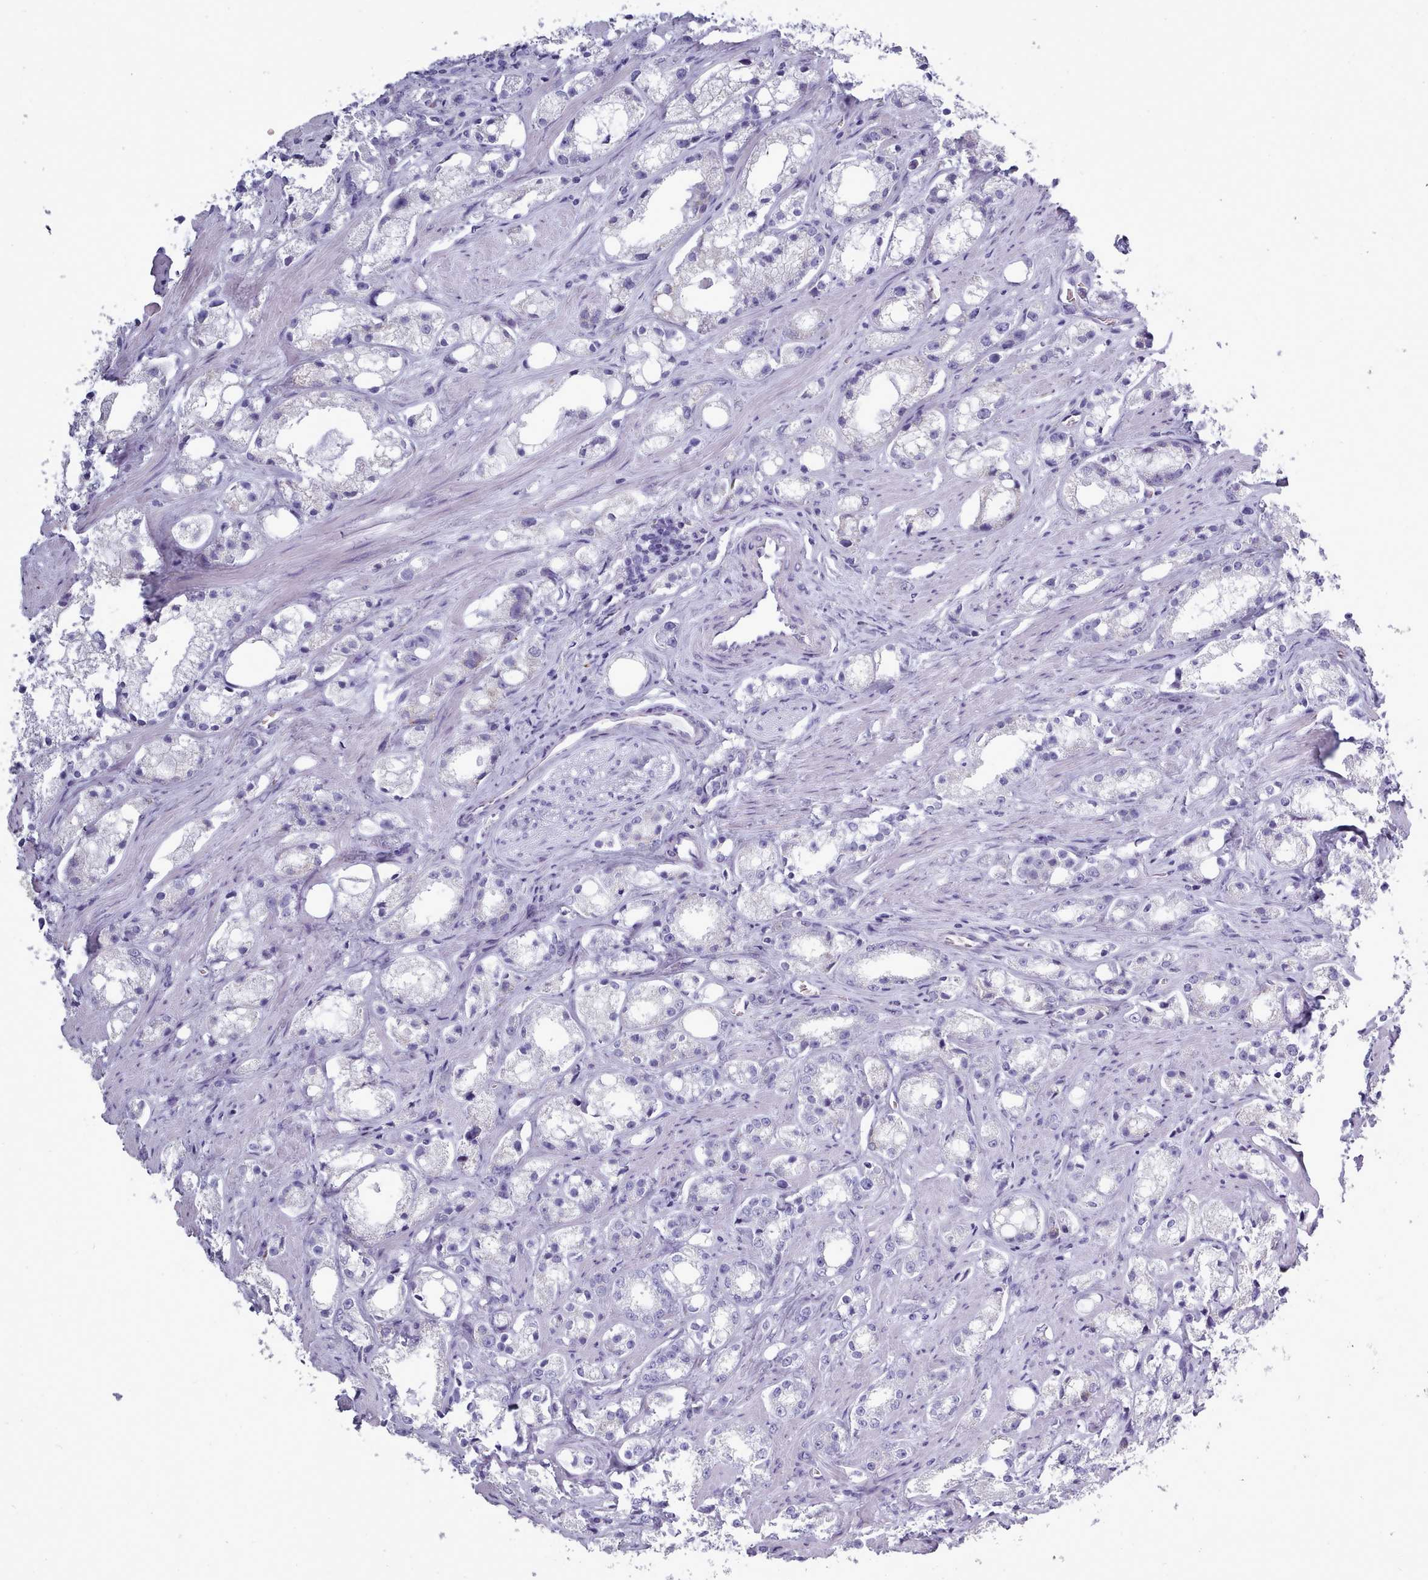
{"staining": {"intensity": "negative", "quantity": "none", "location": "none"}, "tissue": "prostate cancer", "cell_type": "Tumor cells", "image_type": "cancer", "snomed": [{"axis": "morphology", "description": "Adenocarcinoma, High grade"}, {"axis": "topography", "description": "Prostate"}], "caption": "High magnification brightfield microscopy of prostate cancer stained with DAB (brown) and counterstained with hematoxylin (blue): tumor cells show no significant positivity.", "gene": "XKR8", "patient": {"sex": "male", "age": 66}}